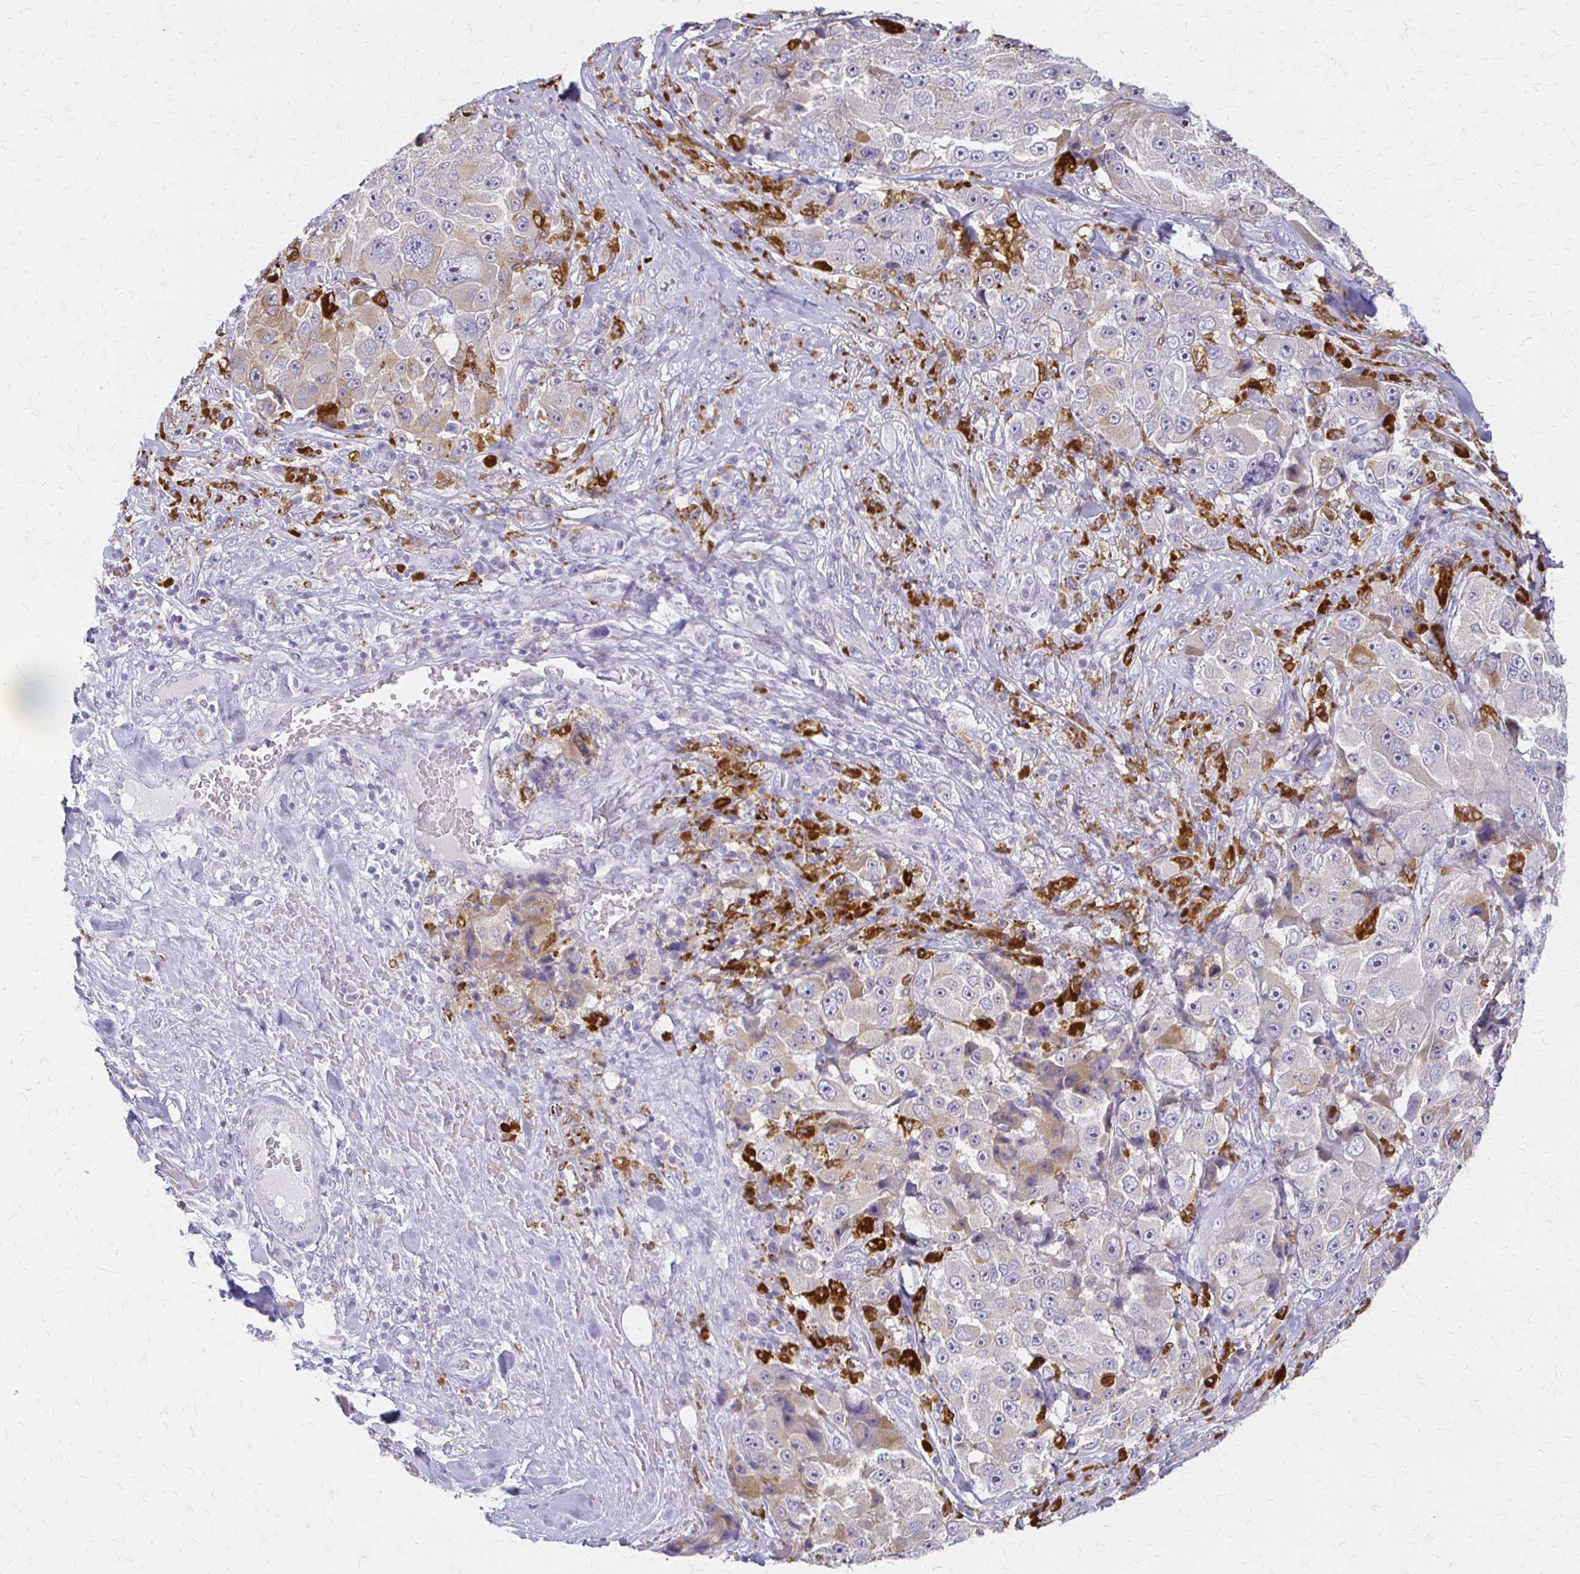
{"staining": {"intensity": "weak", "quantity": "25%-75%", "location": "cytoplasmic/membranous"}, "tissue": "melanoma", "cell_type": "Tumor cells", "image_type": "cancer", "snomed": [{"axis": "morphology", "description": "Malignant melanoma, Metastatic site"}, {"axis": "topography", "description": "Lymph node"}], "caption": "Human malignant melanoma (metastatic site) stained with a protein marker reveals weak staining in tumor cells.", "gene": "ACP5", "patient": {"sex": "male", "age": 62}}